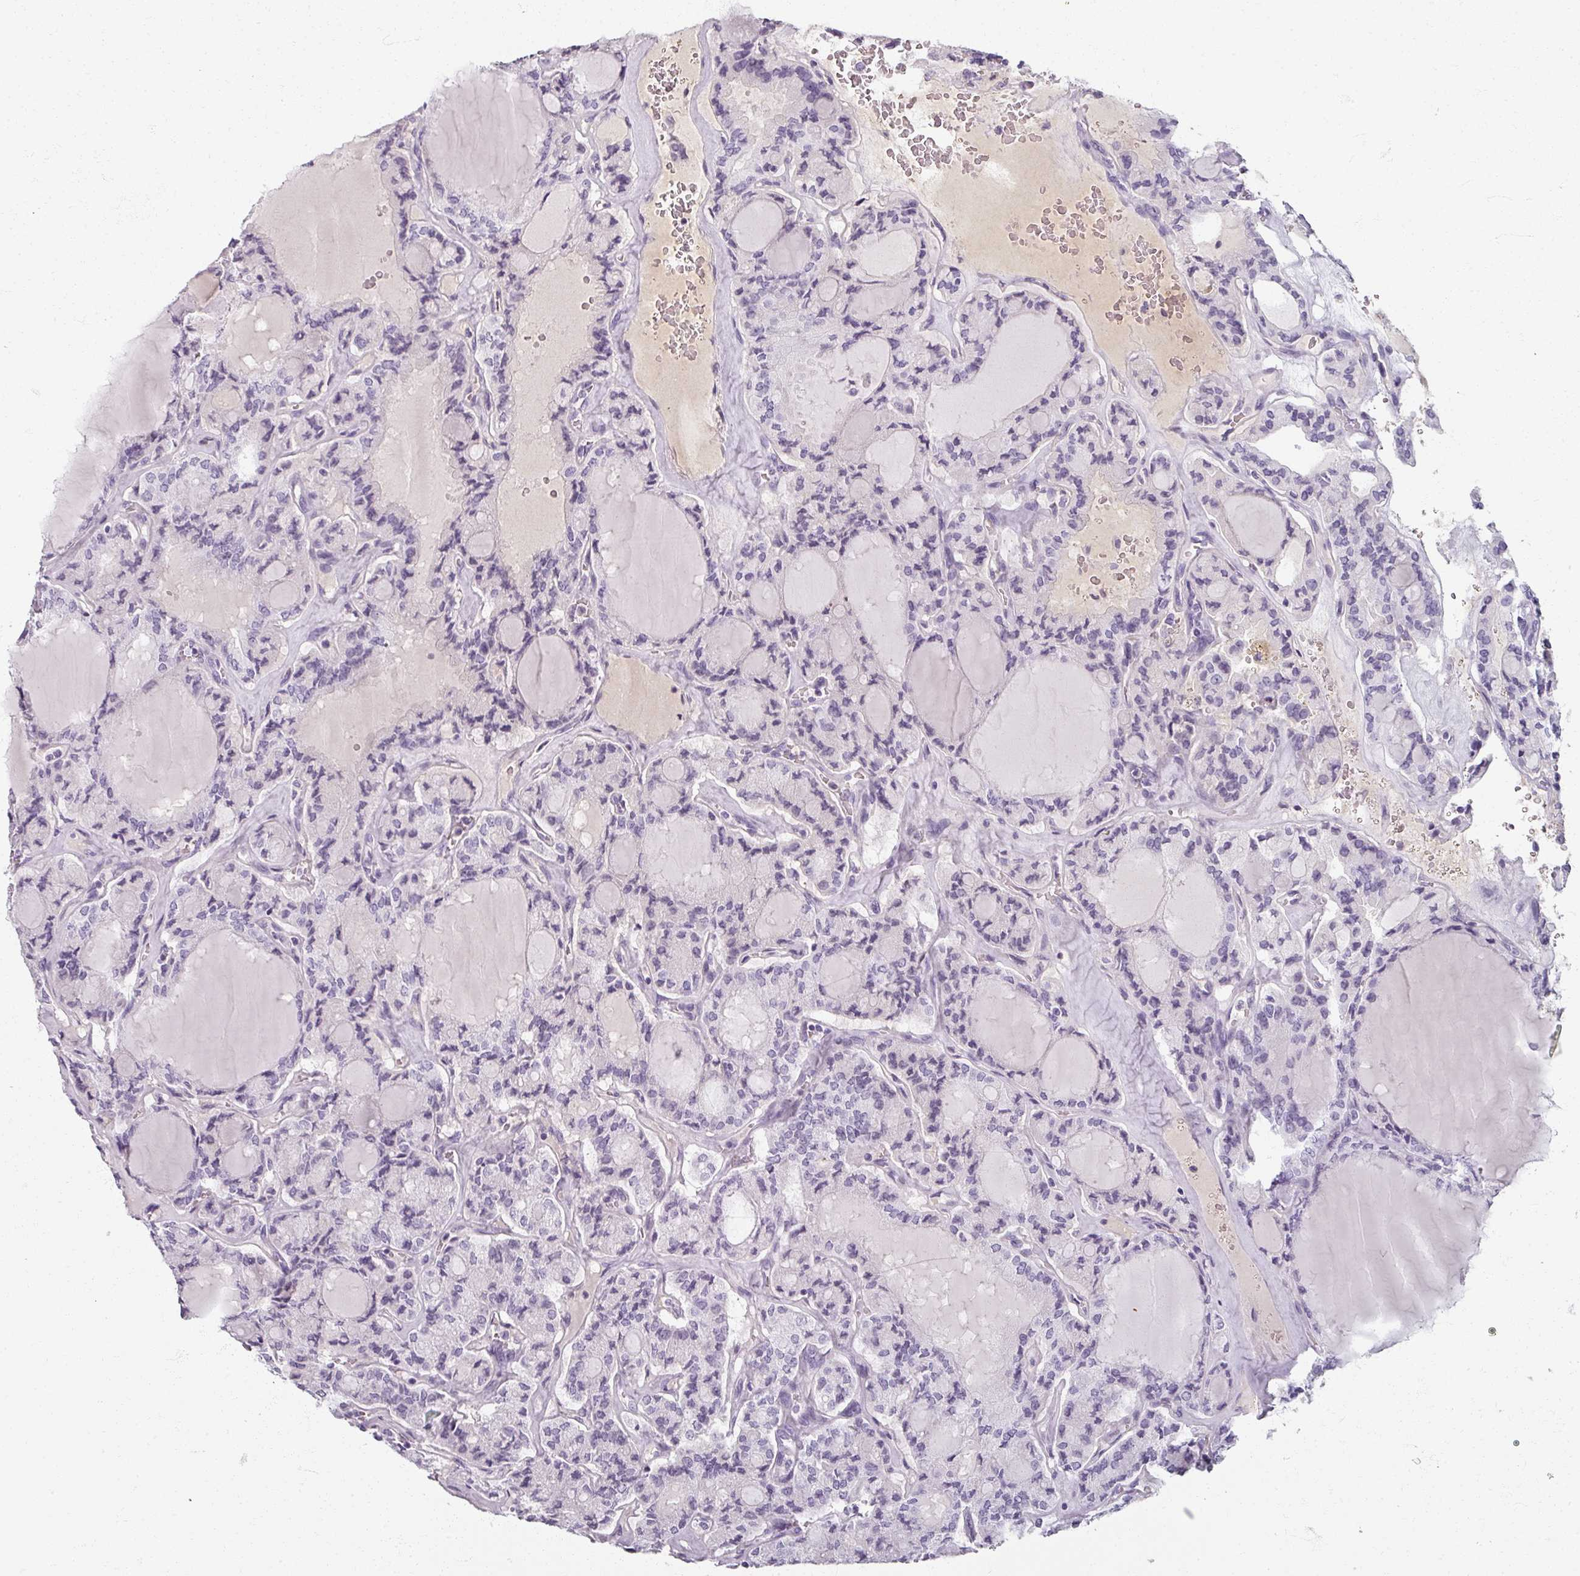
{"staining": {"intensity": "negative", "quantity": "none", "location": "none"}, "tissue": "thyroid cancer", "cell_type": "Tumor cells", "image_type": "cancer", "snomed": [{"axis": "morphology", "description": "Papillary adenocarcinoma, NOS"}, {"axis": "topography", "description": "Thyroid gland"}], "caption": "A high-resolution image shows immunohistochemistry (IHC) staining of thyroid cancer (papillary adenocarcinoma), which reveals no significant staining in tumor cells. Nuclei are stained in blue.", "gene": "REG3G", "patient": {"sex": "male", "age": 87}}